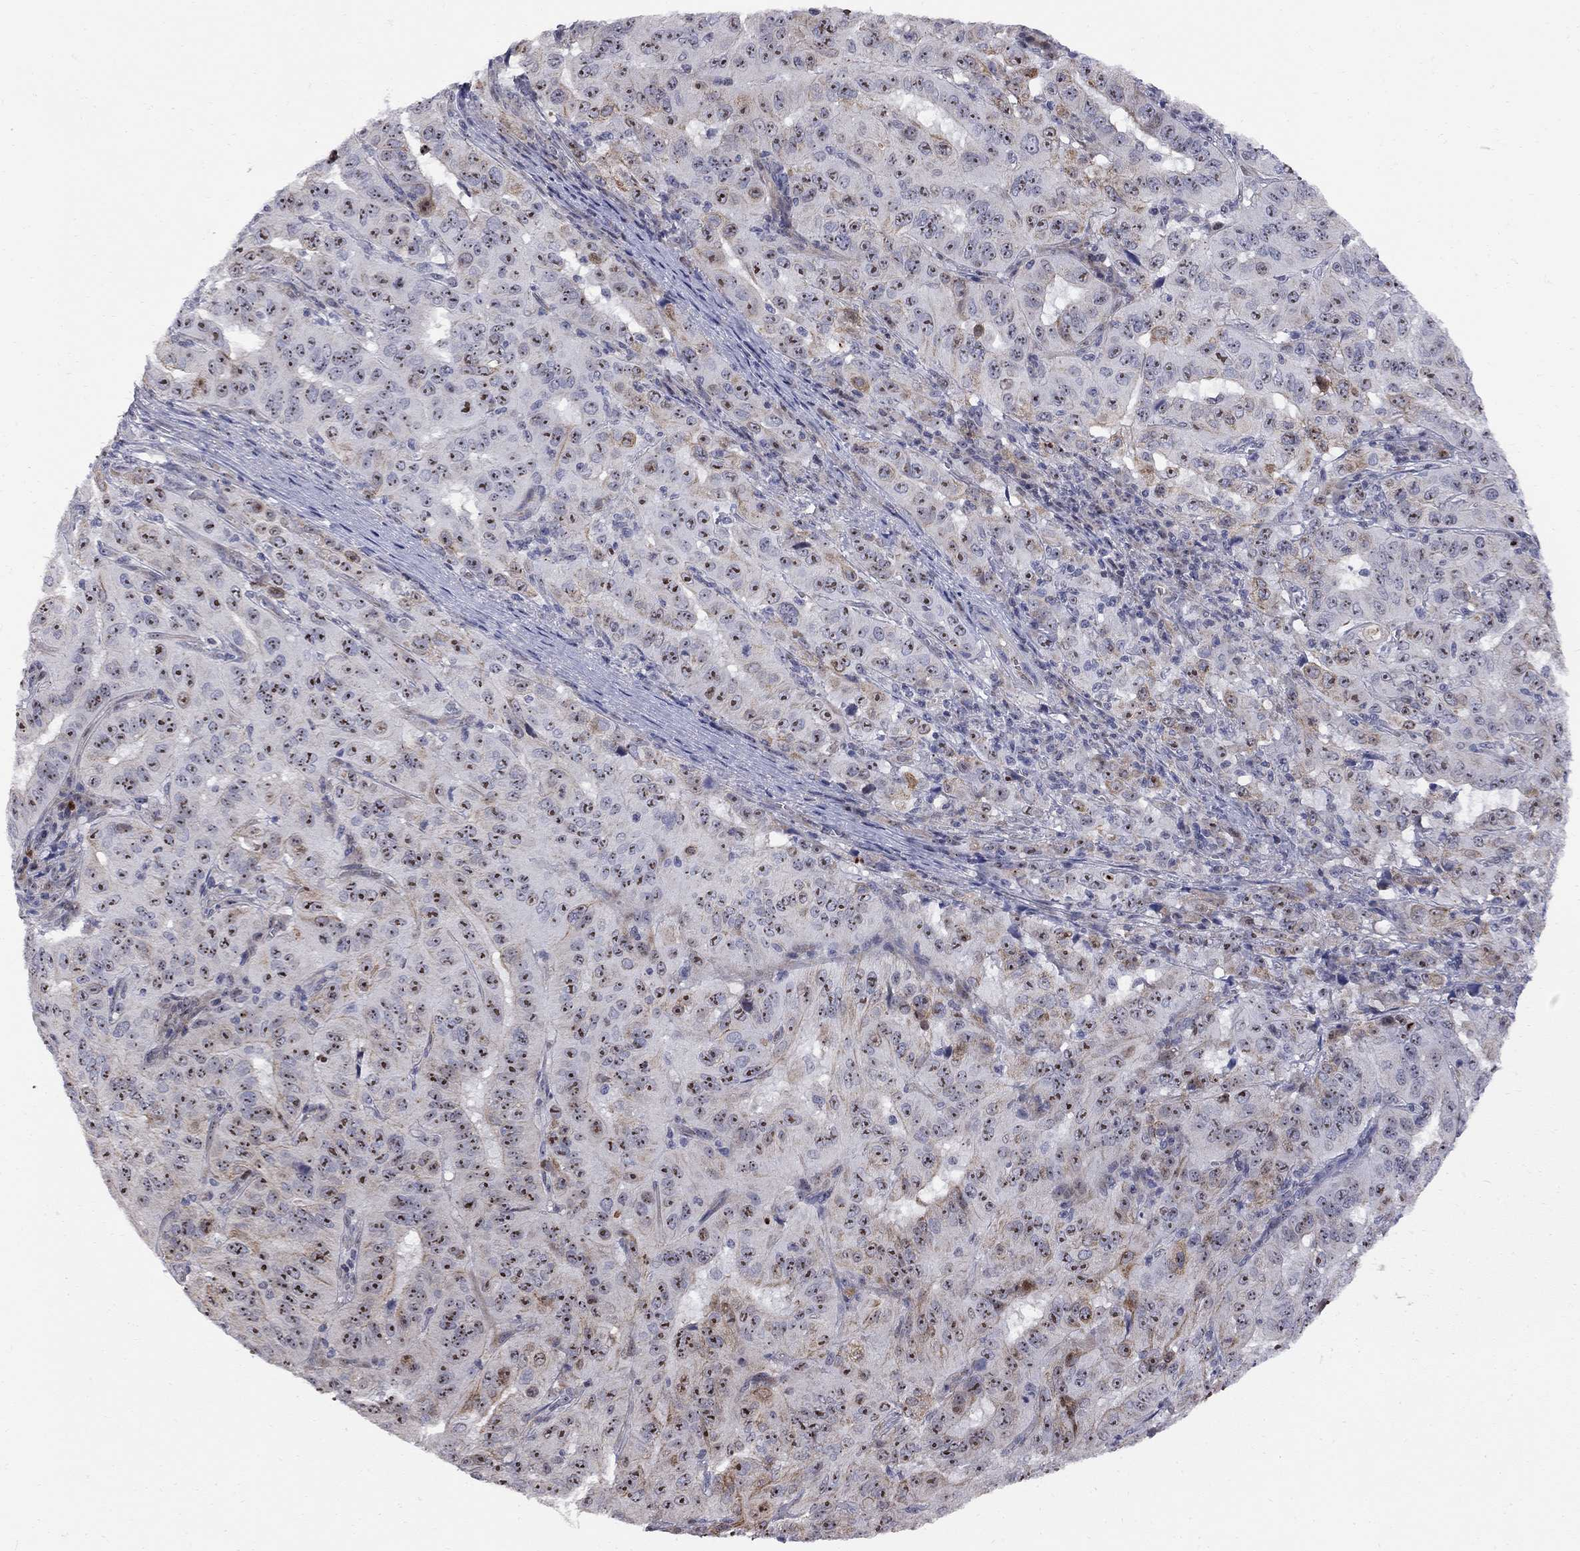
{"staining": {"intensity": "strong", "quantity": "25%-75%", "location": "nuclear"}, "tissue": "pancreatic cancer", "cell_type": "Tumor cells", "image_type": "cancer", "snomed": [{"axis": "morphology", "description": "Adenocarcinoma, NOS"}, {"axis": "topography", "description": "Pancreas"}], "caption": "Immunohistochemistry (IHC) image of neoplastic tissue: pancreatic cancer (adenocarcinoma) stained using immunohistochemistry displays high levels of strong protein expression localized specifically in the nuclear of tumor cells, appearing as a nuclear brown color.", "gene": "DHX33", "patient": {"sex": "male", "age": 63}}